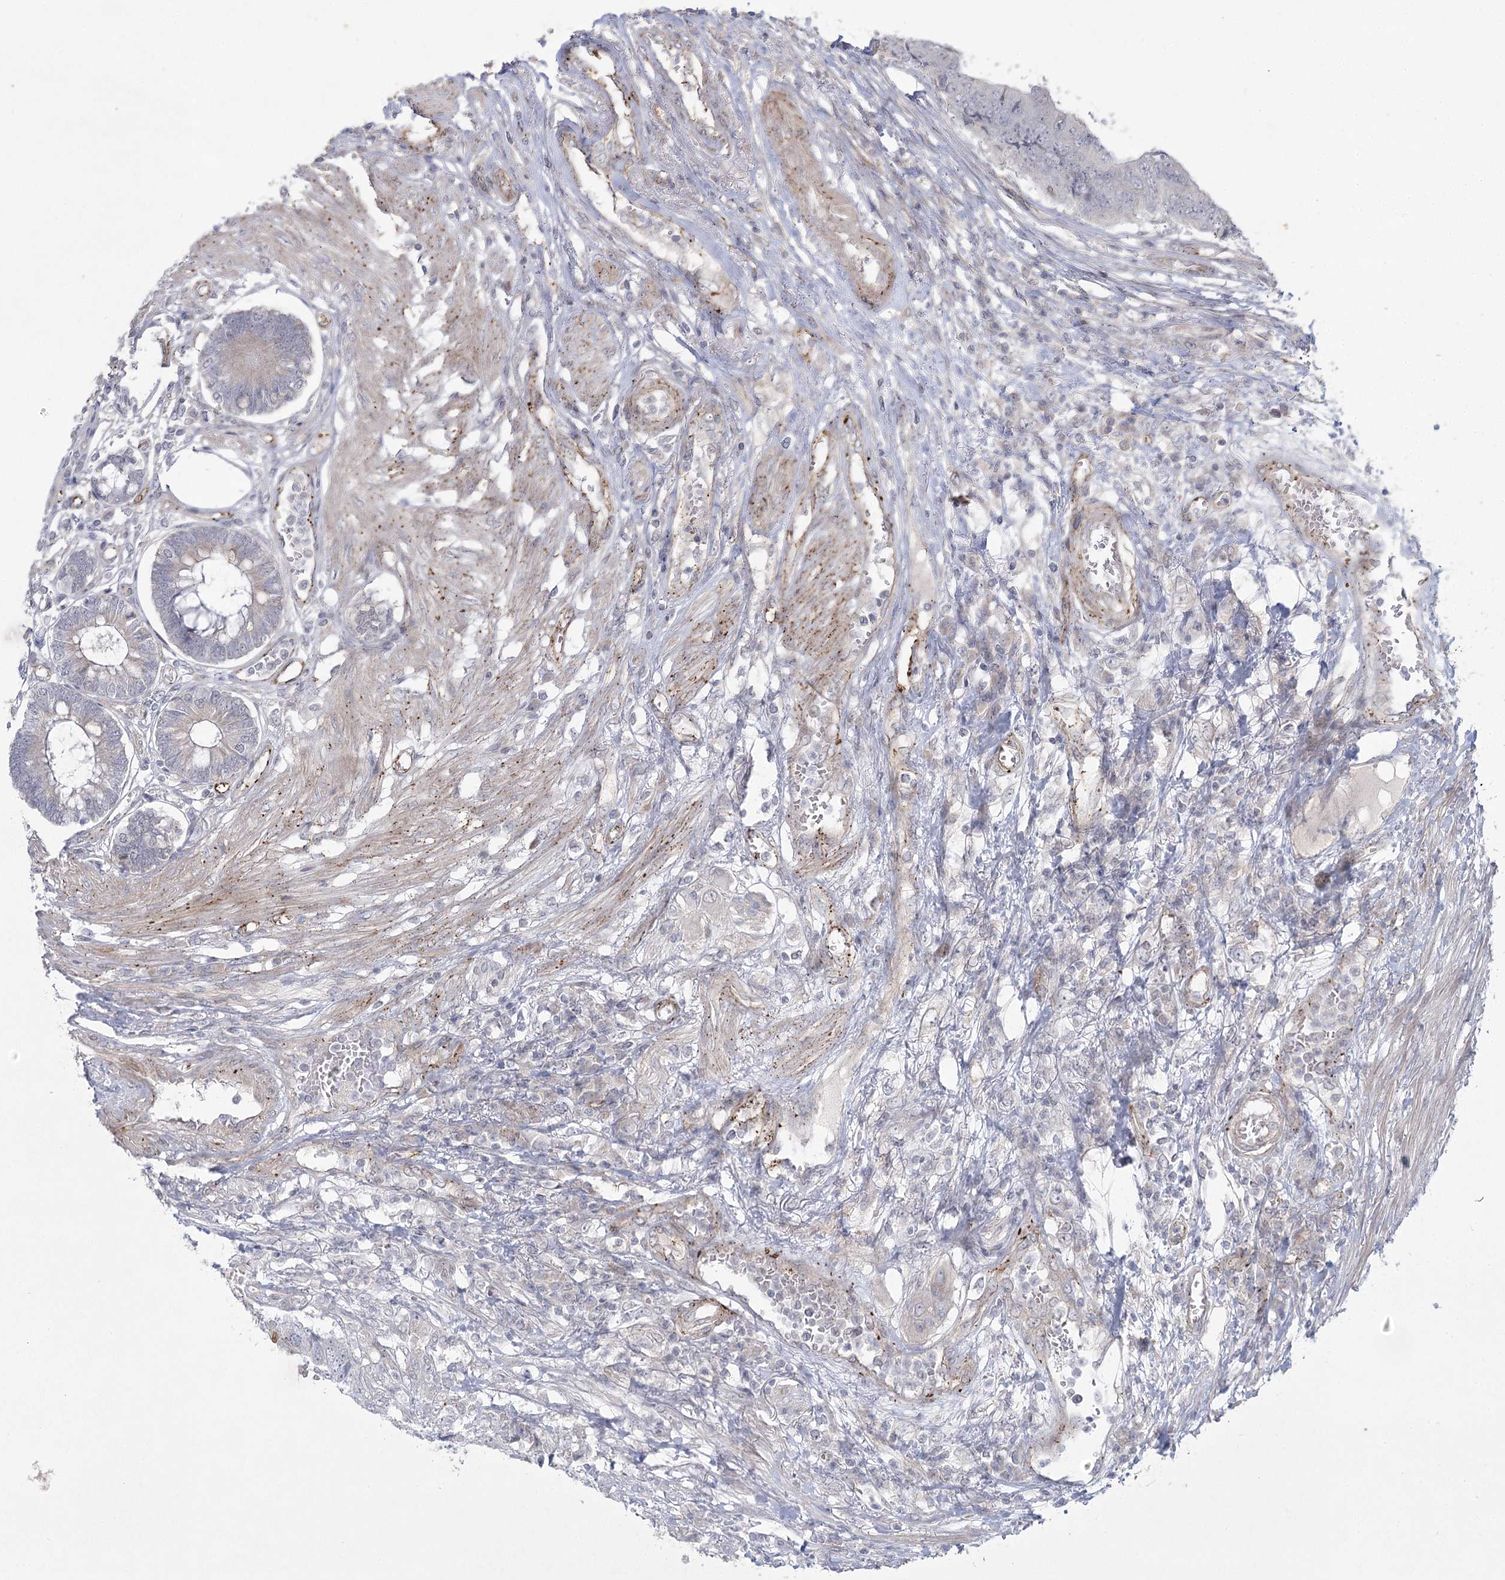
{"staining": {"intensity": "negative", "quantity": "none", "location": "none"}, "tissue": "colorectal cancer", "cell_type": "Tumor cells", "image_type": "cancer", "snomed": [{"axis": "morphology", "description": "Adenocarcinoma, NOS"}, {"axis": "topography", "description": "Rectum"}], "caption": "Tumor cells are negative for protein expression in human colorectal cancer. (Stains: DAB (3,3'-diaminobenzidine) IHC with hematoxylin counter stain, Microscopy: brightfield microscopy at high magnification).", "gene": "AMTN", "patient": {"sex": "male", "age": 84}}